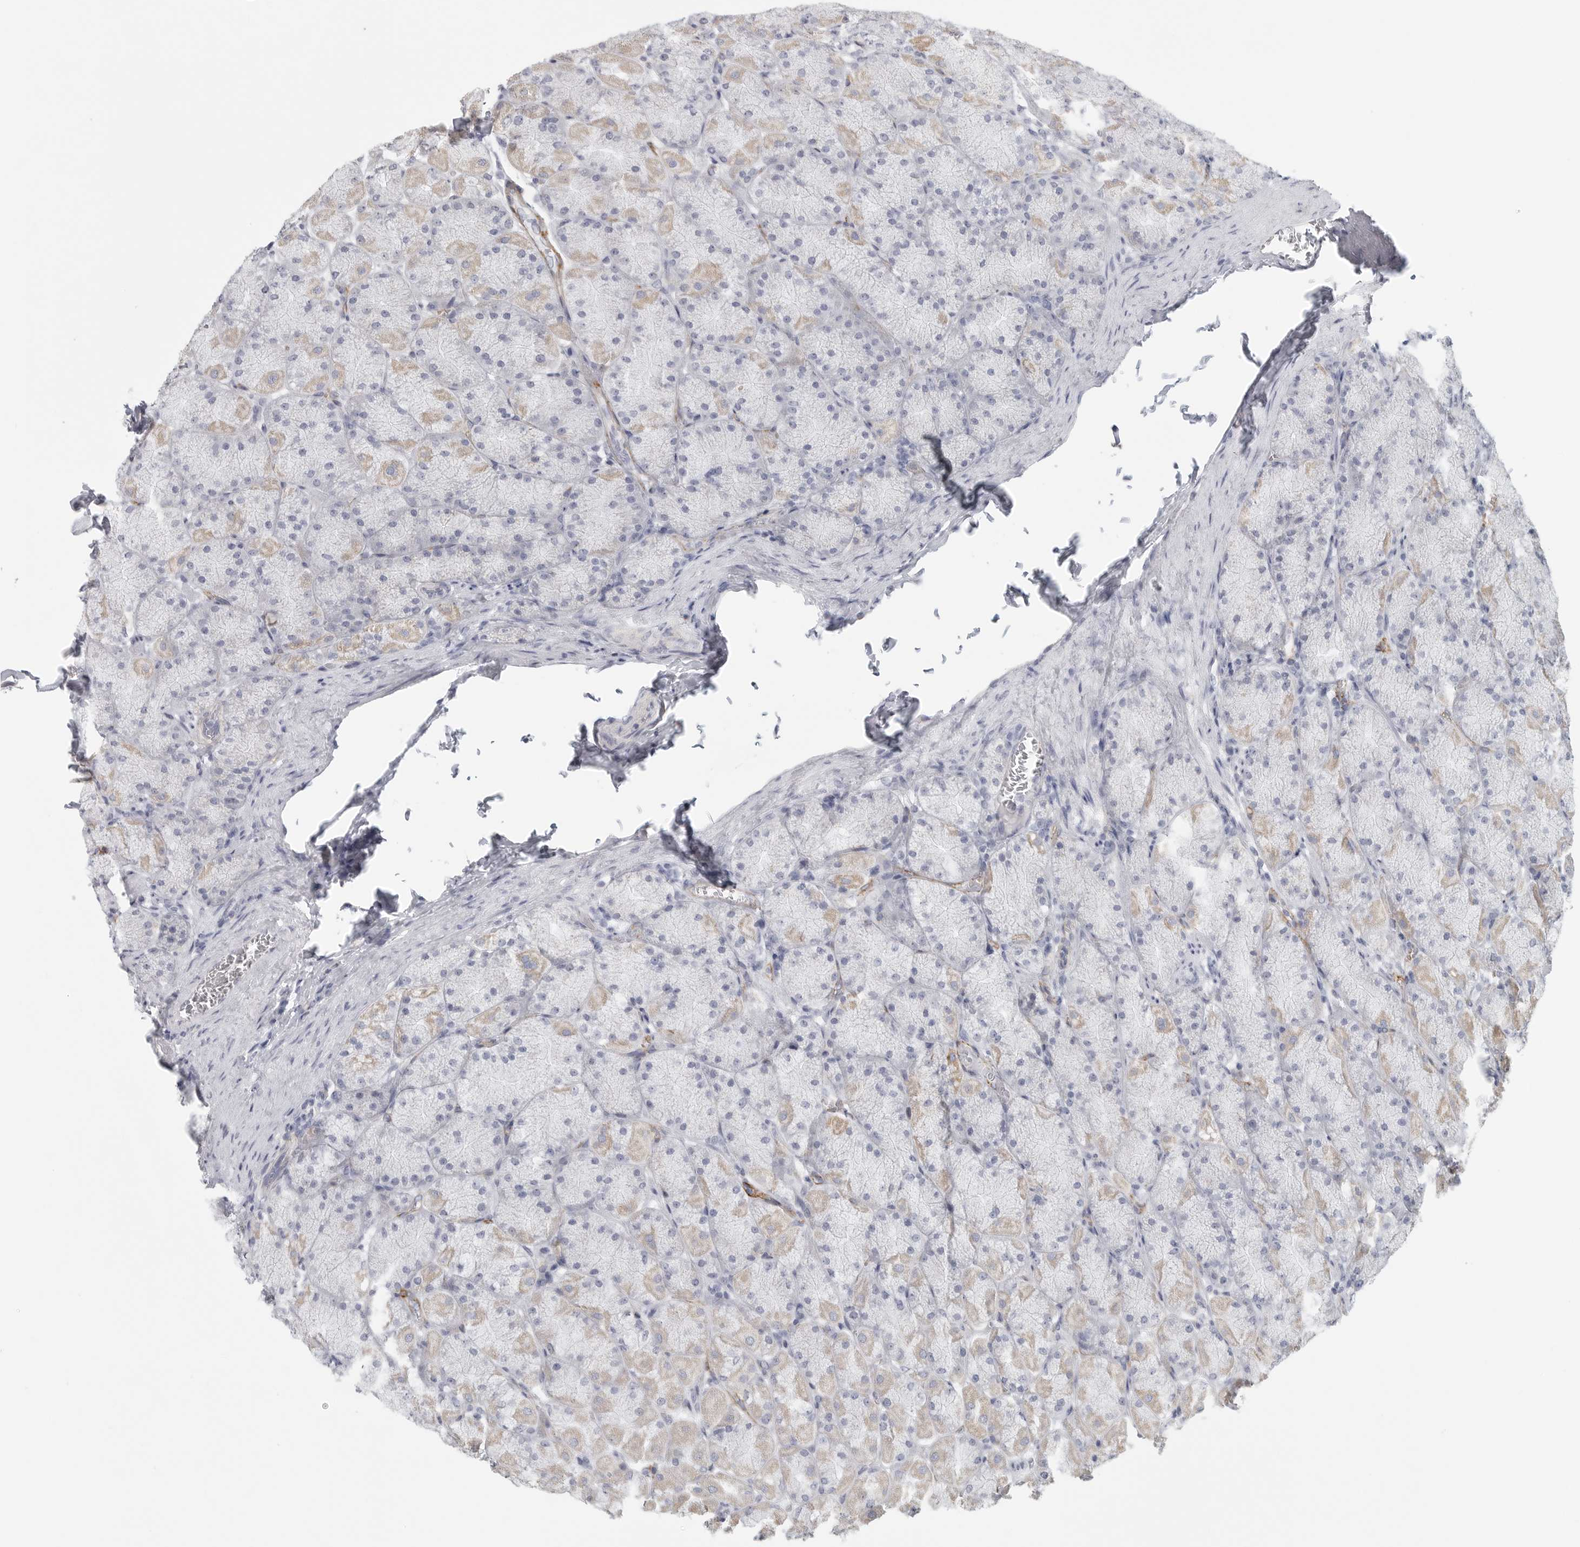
{"staining": {"intensity": "negative", "quantity": "none", "location": "none"}, "tissue": "stomach", "cell_type": "Glandular cells", "image_type": "normal", "snomed": [{"axis": "morphology", "description": "Normal tissue, NOS"}, {"axis": "topography", "description": "Stomach, upper"}], "caption": "Stomach was stained to show a protein in brown. There is no significant expression in glandular cells. (DAB (3,3'-diaminobenzidine) immunohistochemistry (IHC) visualized using brightfield microscopy, high magnification).", "gene": "TNR", "patient": {"sex": "female", "age": 56}}